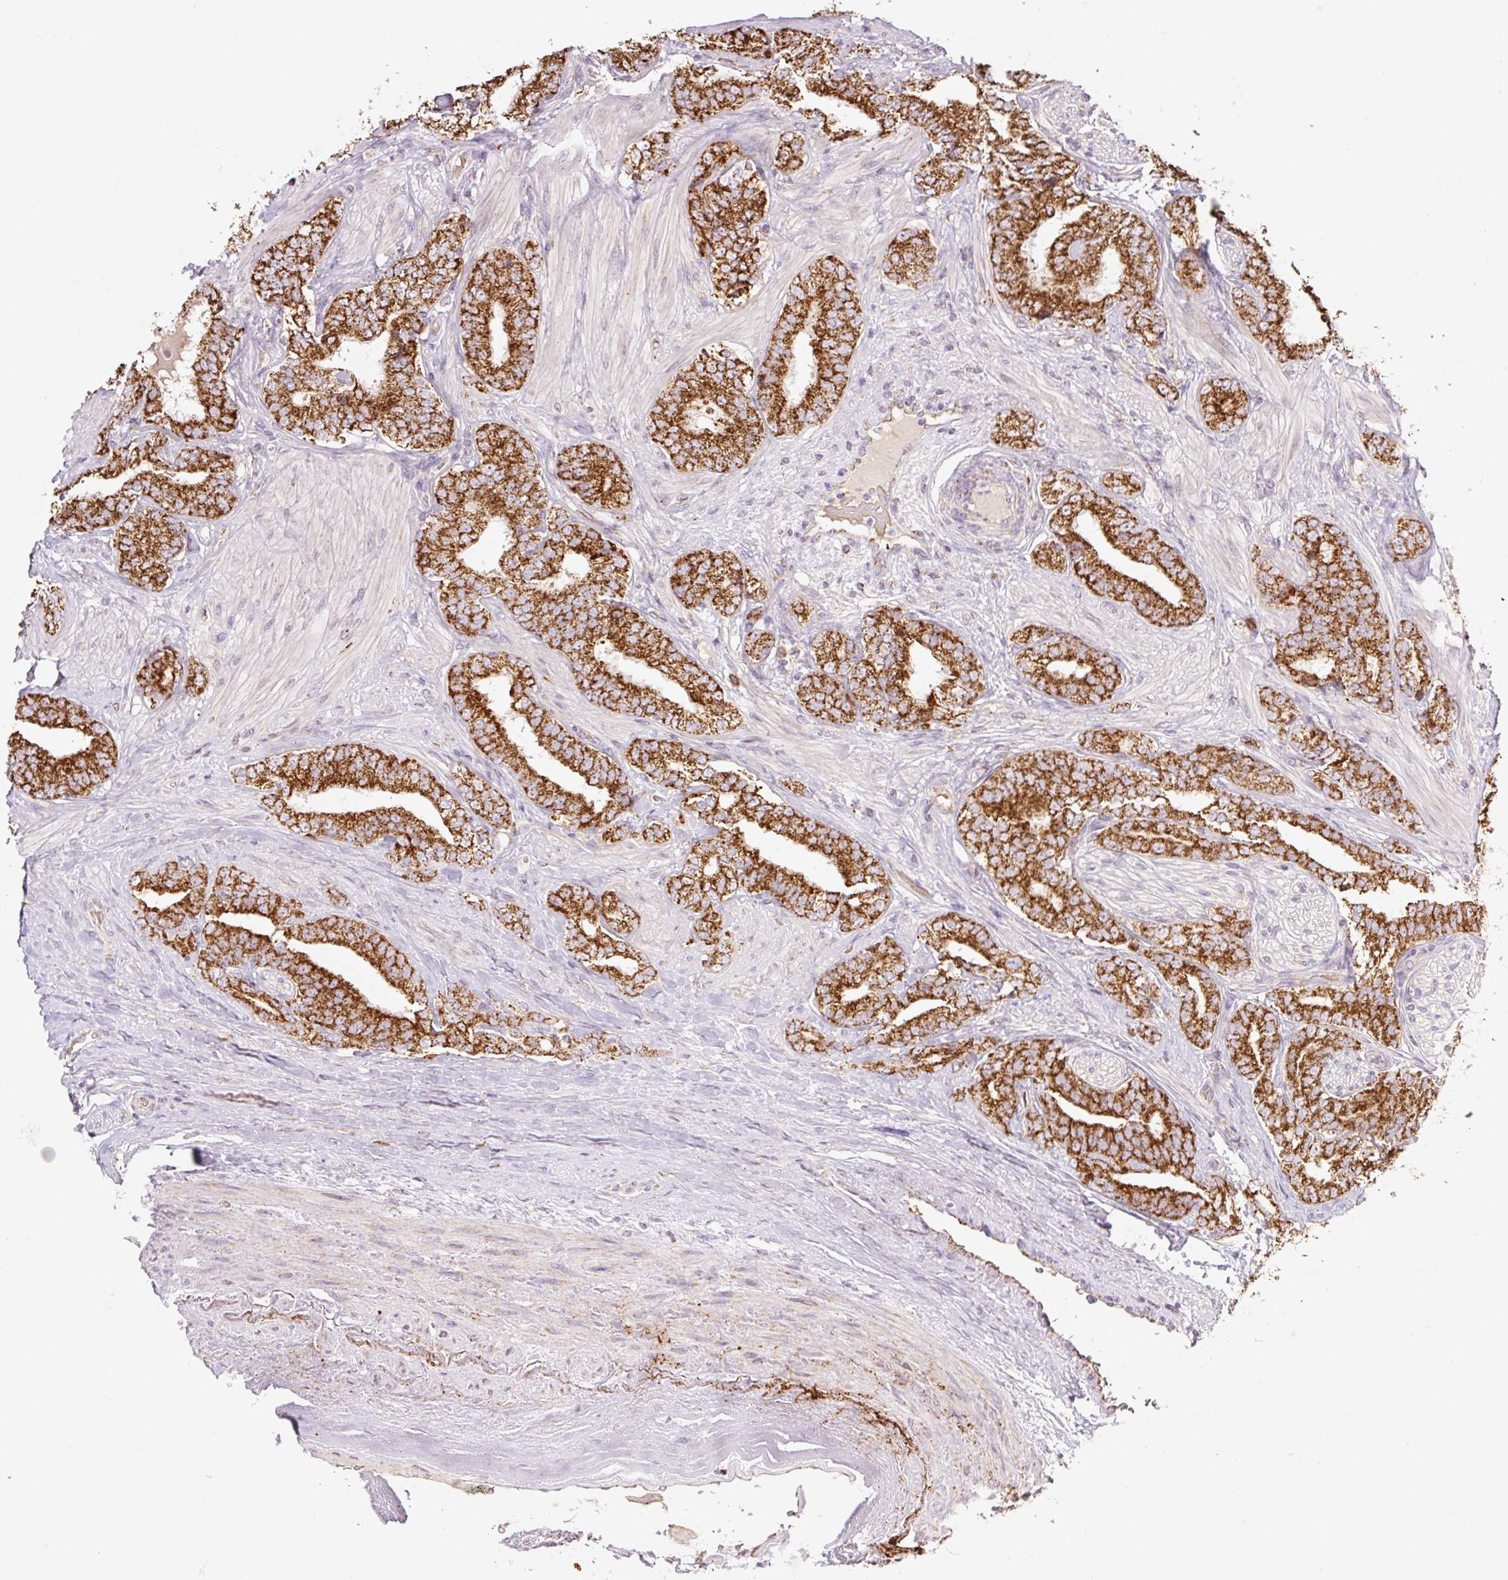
{"staining": {"intensity": "strong", "quantity": ">75%", "location": "cytoplasmic/membranous"}, "tissue": "prostate cancer", "cell_type": "Tumor cells", "image_type": "cancer", "snomed": [{"axis": "morphology", "description": "Adenocarcinoma, High grade"}, {"axis": "topography", "description": "Prostate"}], "caption": "Strong cytoplasmic/membranous expression for a protein is identified in approximately >75% of tumor cells of prostate cancer (adenocarcinoma (high-grade)) using immunohistochemistry.", "gene": "GOSR2", "patient": {"sex": "male", "age": 72}}